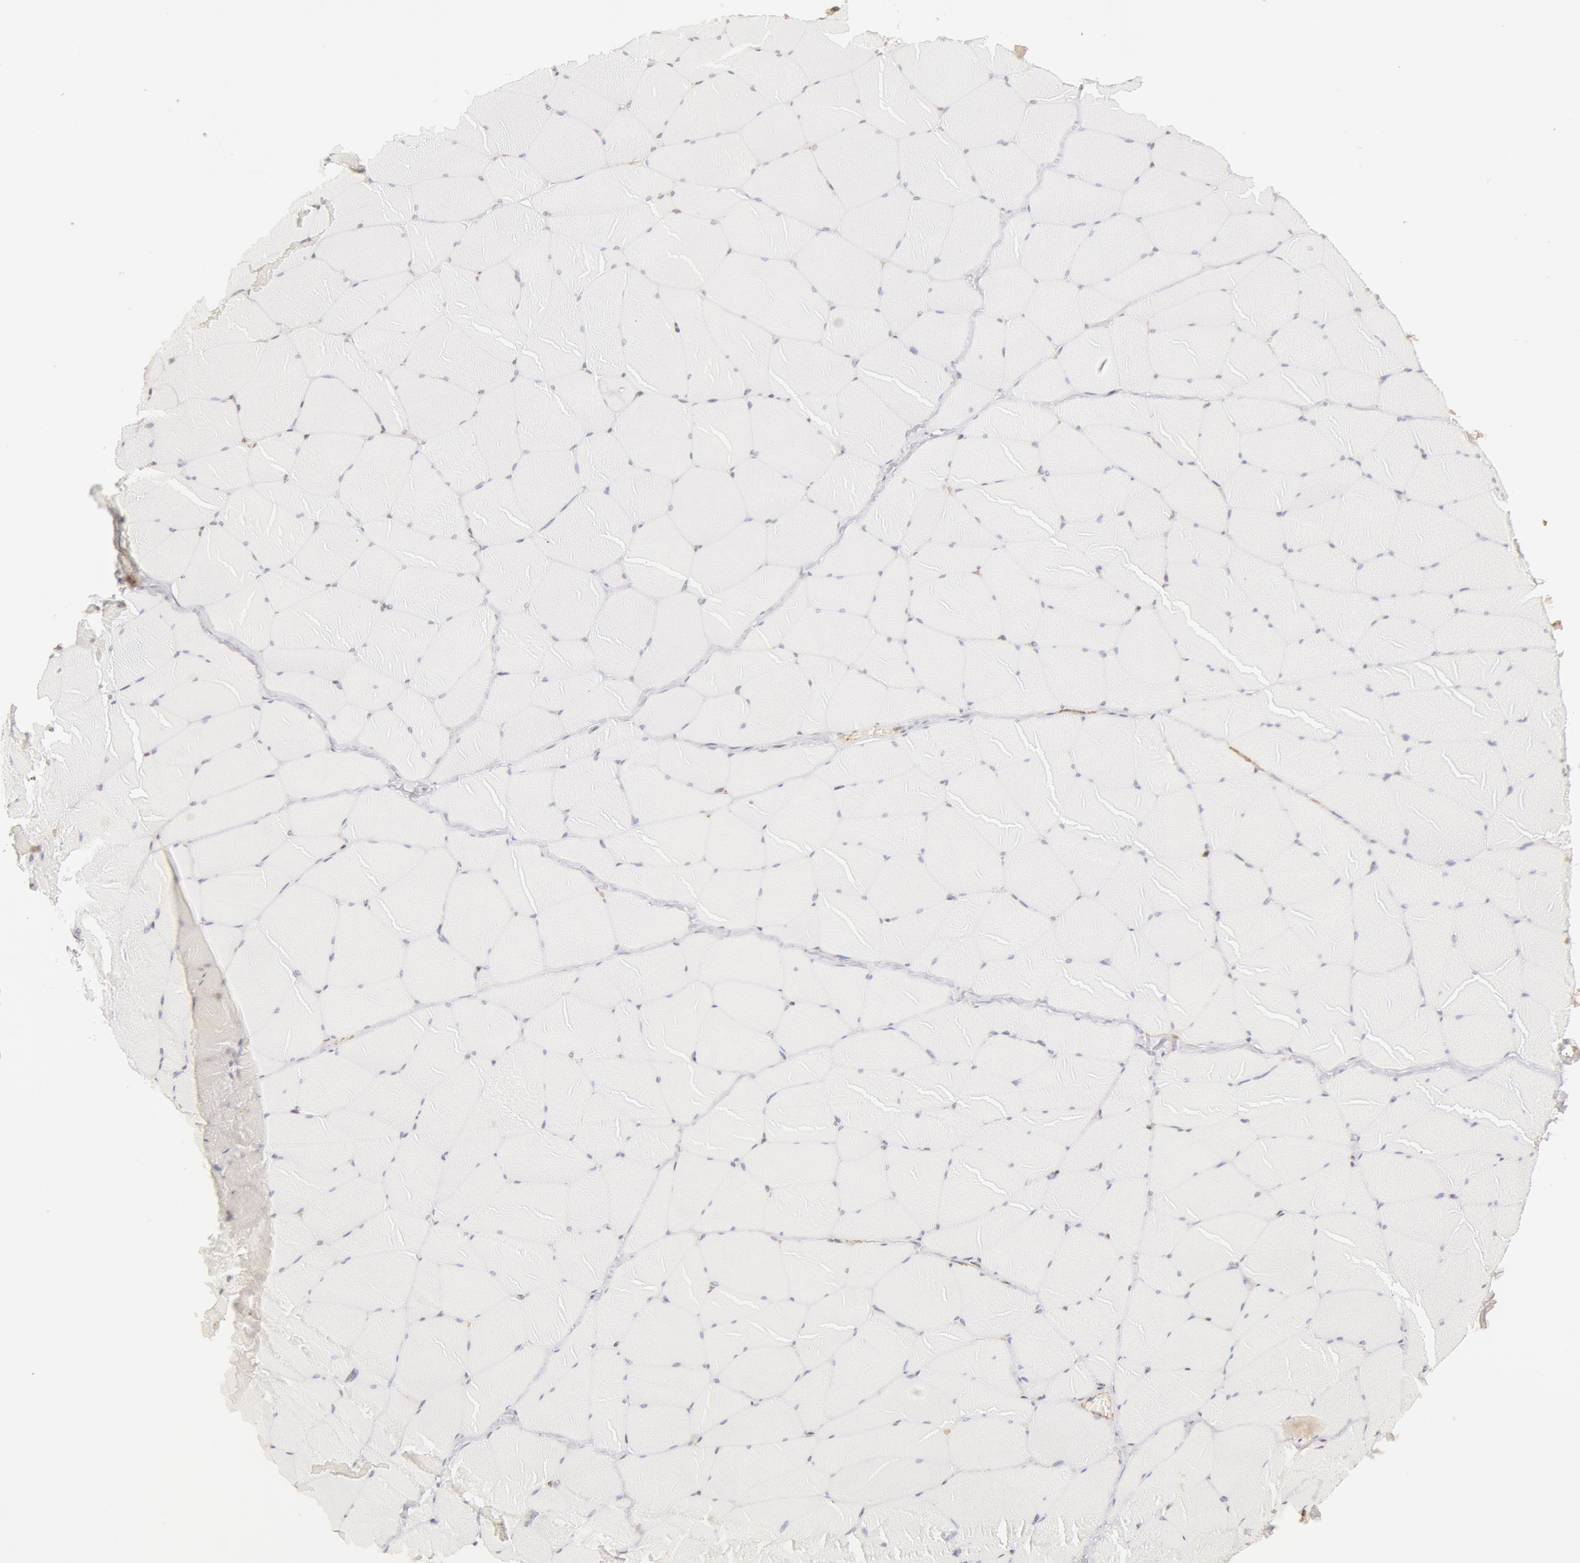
{"staining": {"intensity": "negative", "quantity": "none", "location": "none"}, "tissue": "skeletal muscle", "cell_type": "Myocytes", "image_type": "normal", "snomed": [{"axis": "morphology", "description": "Normal tissue, NOS"}, {"axis": "topography", "description": "Skeletal muscle"}, {"axis": "topography", "description": "Salivary gland"}], "caption": "This is an immunohistochemistry (IHC) histopathology image of normal skeletal muscle. There is no expression in myocytes.", "gene": "VWF", "patient": {"sex": "male", "age": 62}}